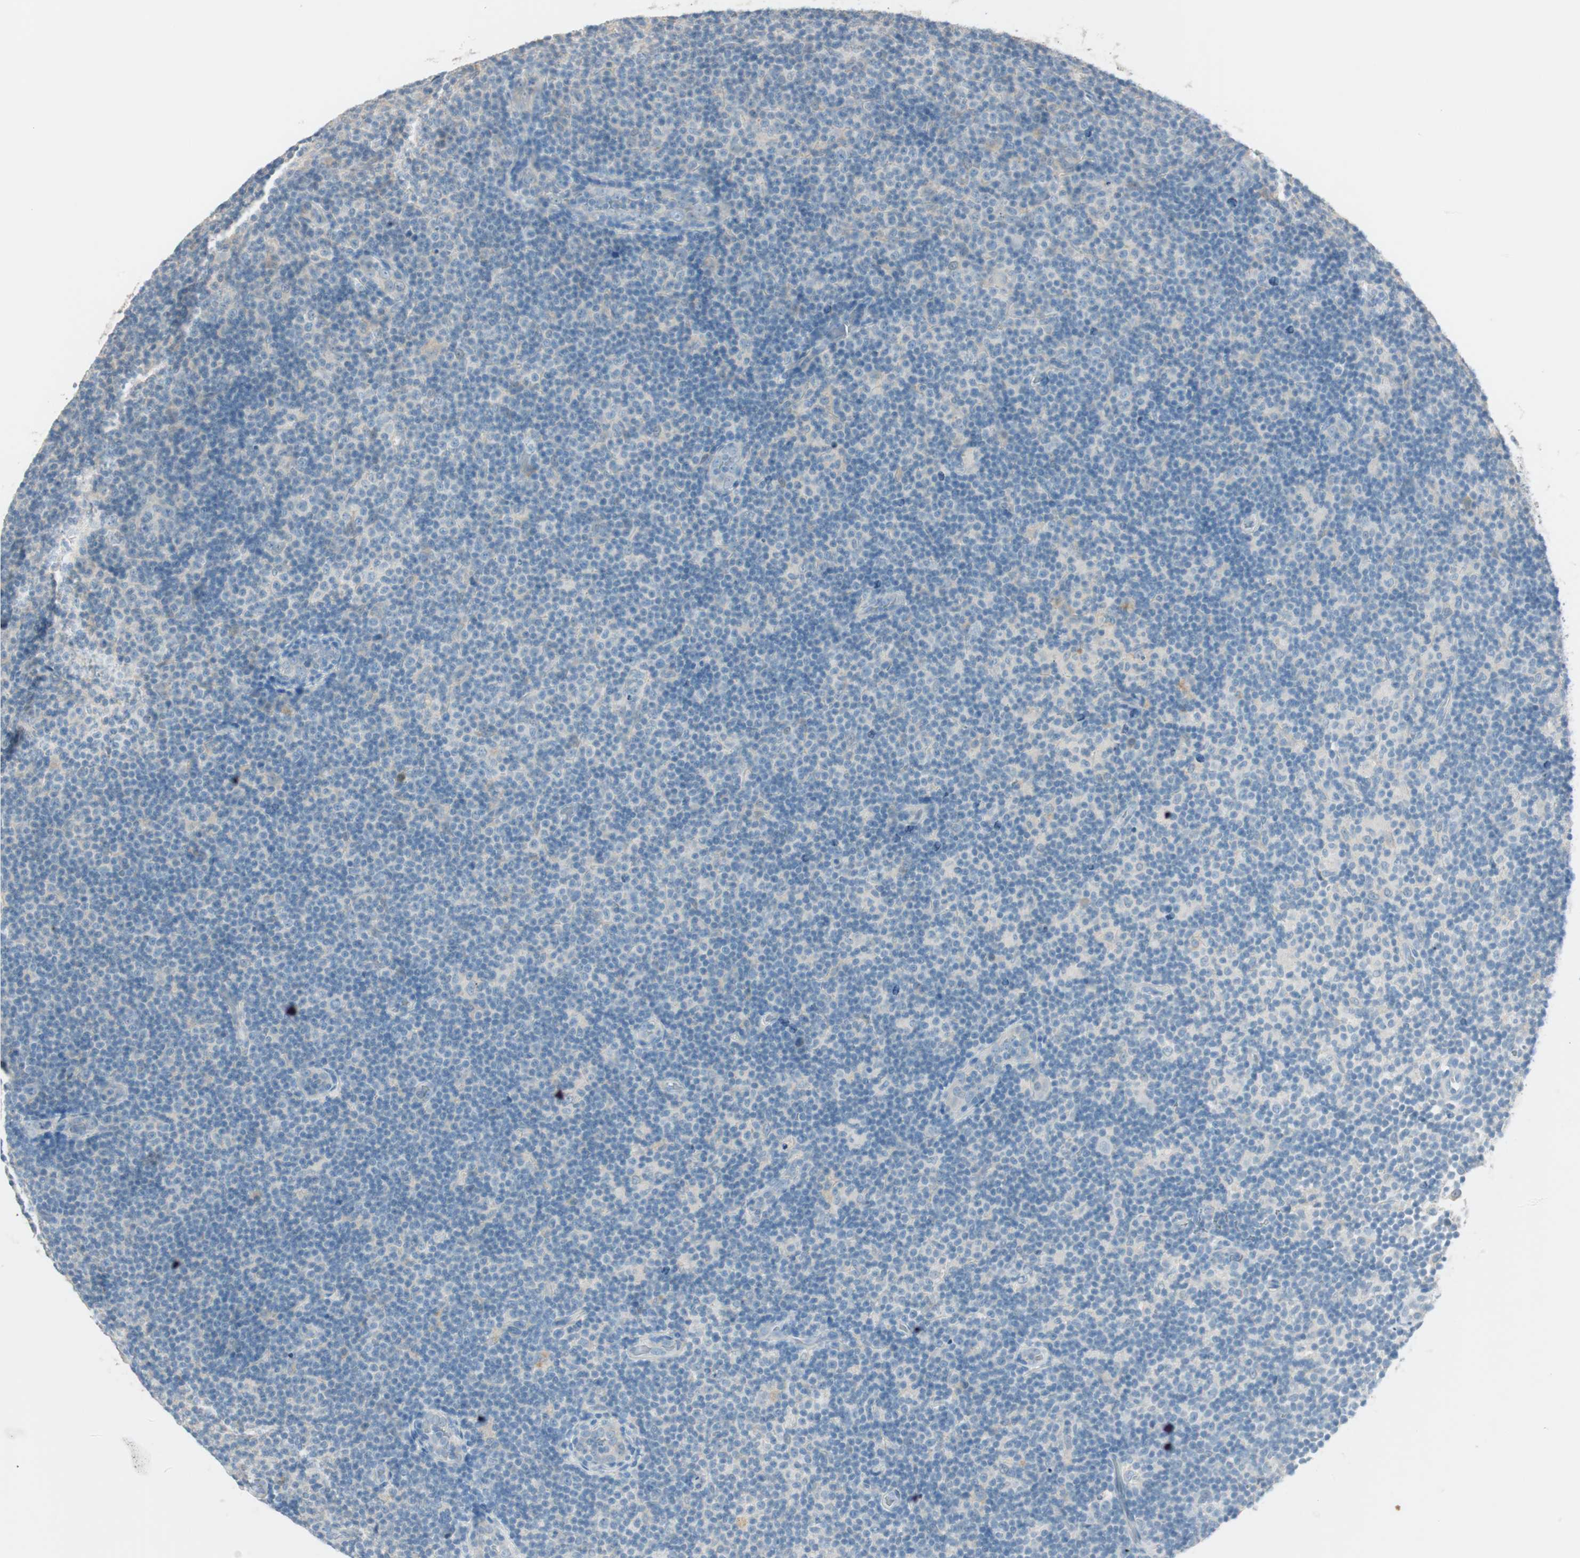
{"staining": {"intensity": "negative", "quantity": "none", "location": "none"}, "tissue": "lymphoma", "cell_type": "Tumor cells", "image_type": "cancer", "snomed": [{"axis": "morphology", "description": "Malignant lymphoma, non-Hodgkin's type, Low grade"}, {"axis": "topography", "description": "Lymph node"}], "caption": "IHC micrograph of human malignant lymphoma, non-Hodgkin's type (low-grade) stained for a protein (brown), which demonstrates no expression in tumor cells.", "gene": "KHK", "patient": {"sex": "male", "age": 83}}